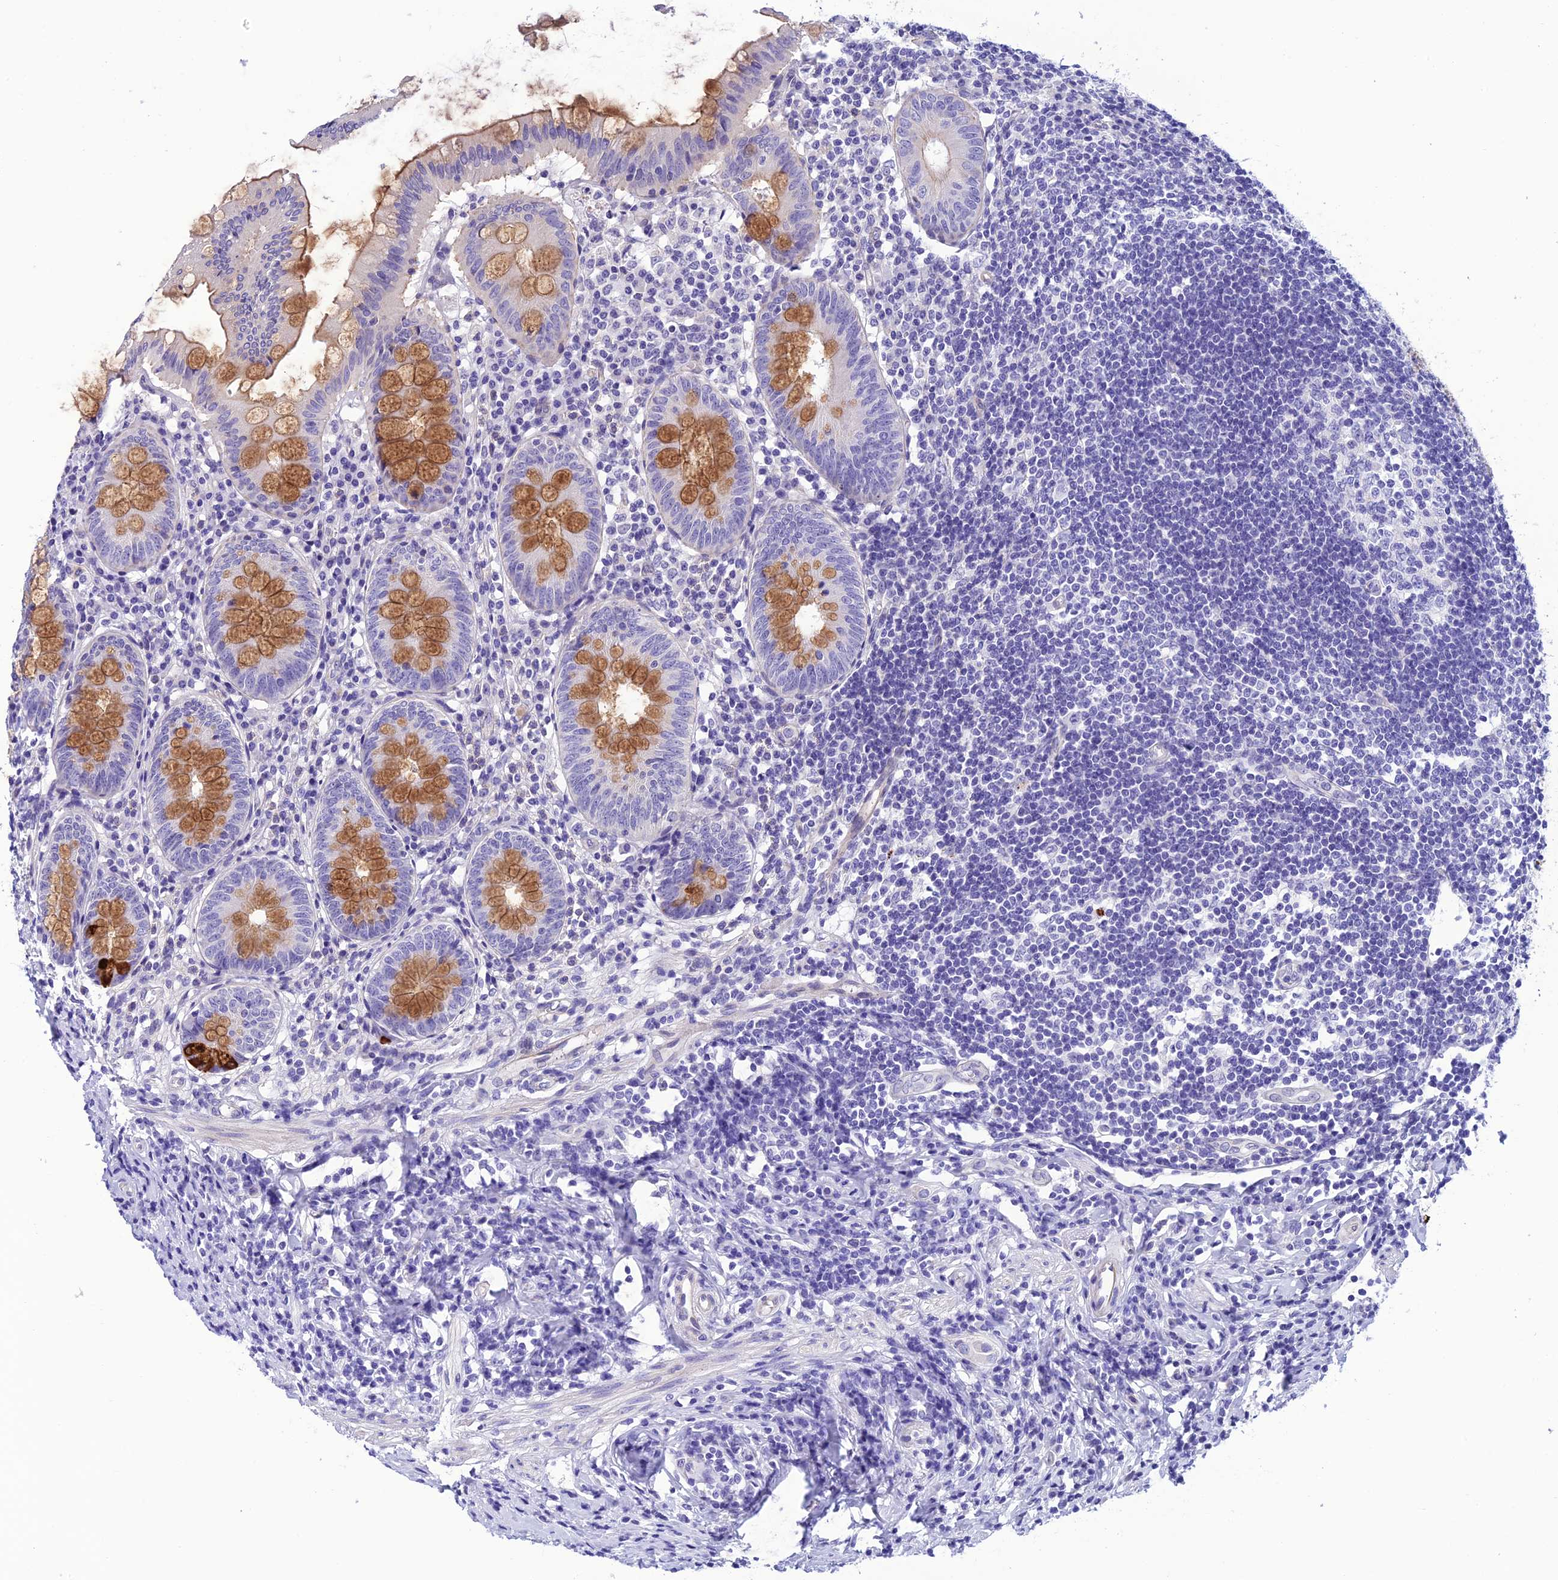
{"staining": {"intensity": "strong", "quantity": "25%-75%", "location": "cytoplasmic/membranous"}, "tissue": "appendix", "cell_type": "Glandular cells", "image_type": "normal", "snomed": [{"axis": "morphology", "description": "Normal tissue, NOS"}, {"axis": "topography", "description": "Appendix"}], "caption": "Immunohistochemistry (IHC) image of normal human appendix stained for a protein (brown), which reveals high levels of strong cytoplasmic/membranous staining in about 25%-75% of glandular cells.", "gene": "C17orf67", "patient": {"sex": "female", "age": 54}}